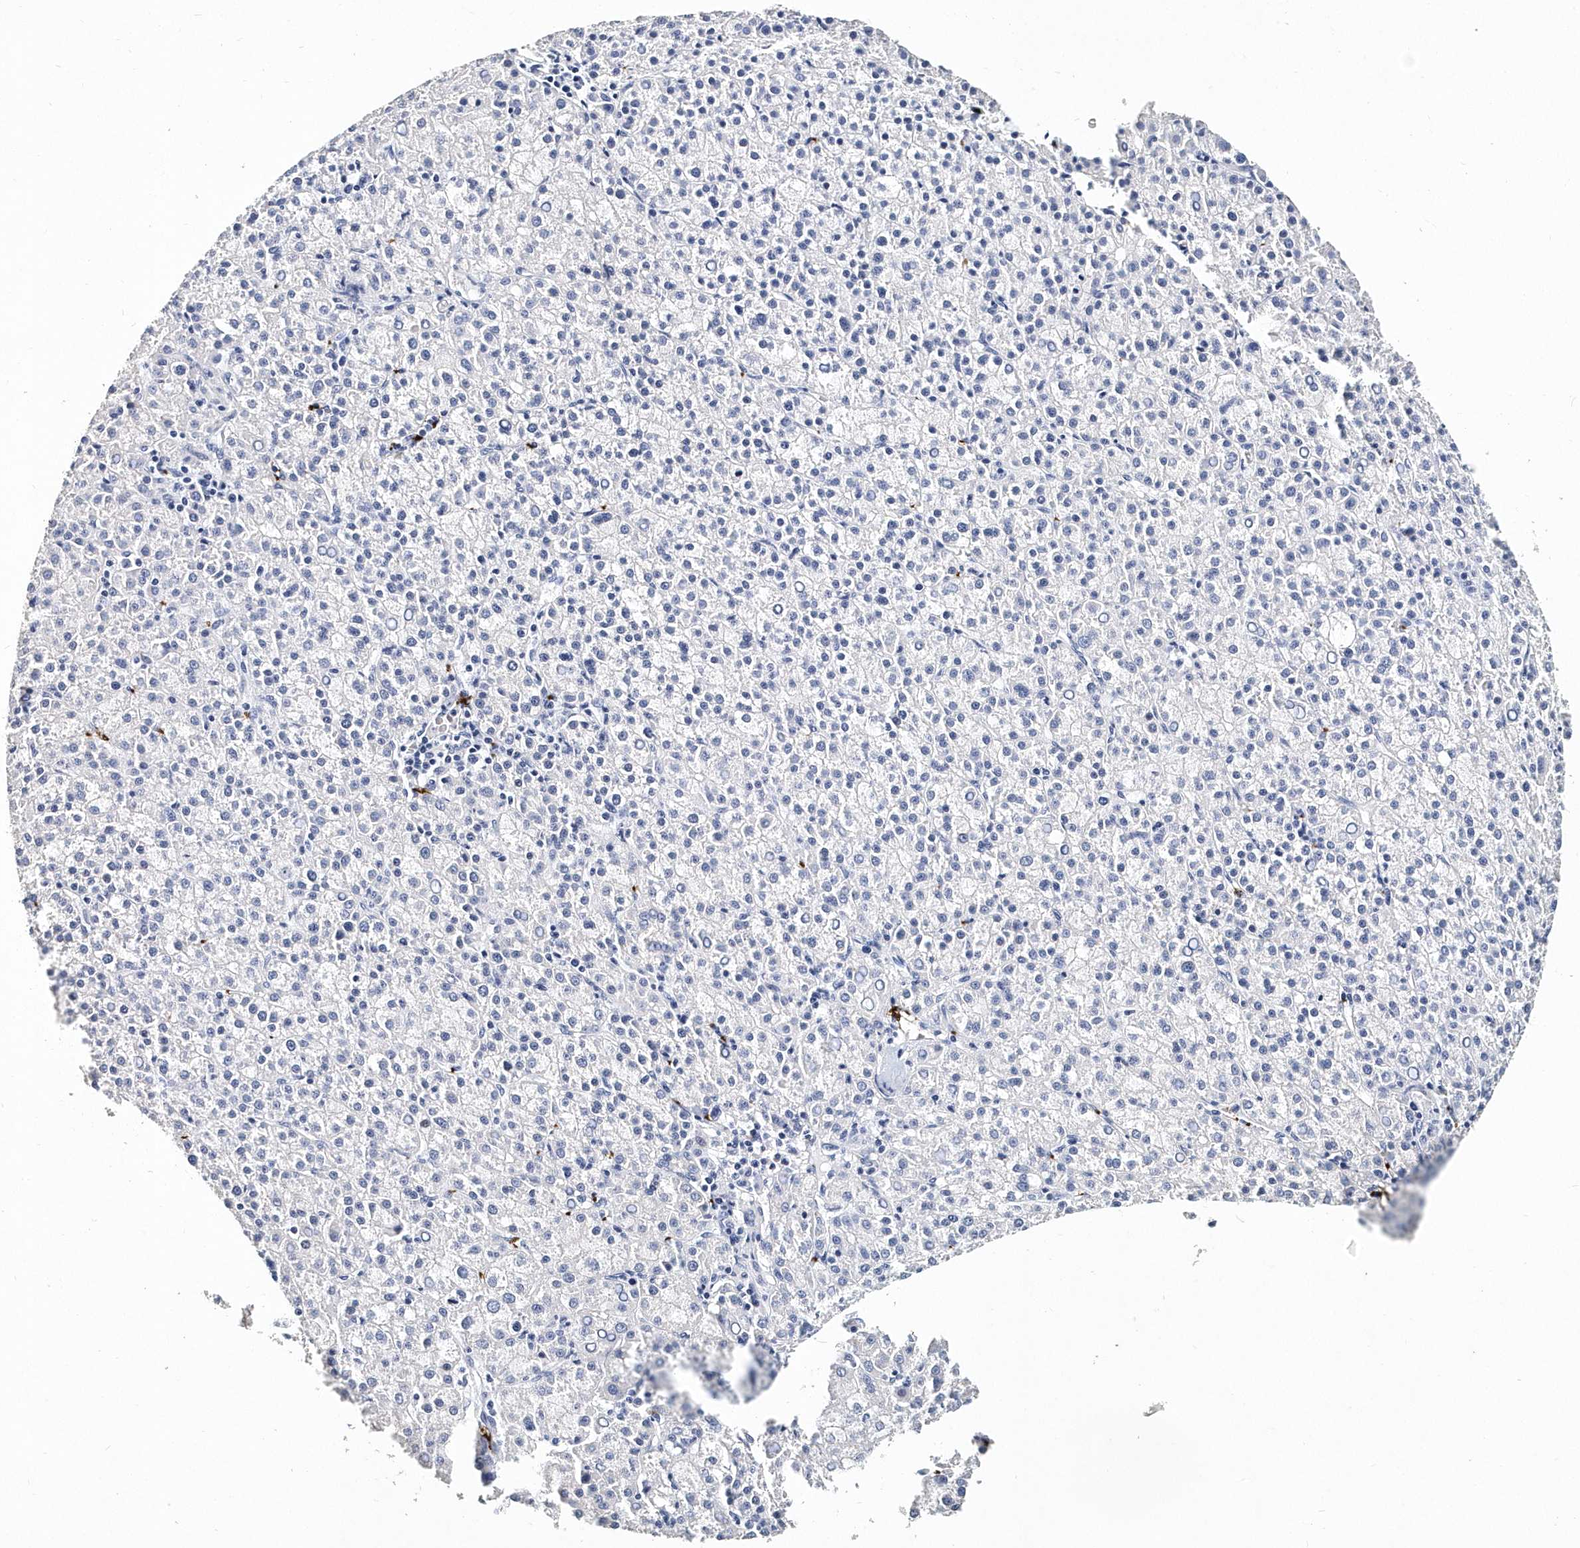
{"staining": {"intensity": "negative", "quantity": "none", "location": "none"}, "tissue": "liver cancer", "cell_type": "Tumor cells", "image_type": "cancer", "snomed": [{"axis": "morphology", "description": "Carcinoma, Hepatocellular, NOS"}, {"axis": "topography", "description": "Liver"}], "caption": "A photomicrograph of human liver hepatocellular carcinoma is negative for staining in tumor cells. (Immunohistochemistry, brightfield microscopy, high magnification).", "gene": "ITGA2B", "patient": {"sex": "female", "age": 58}}